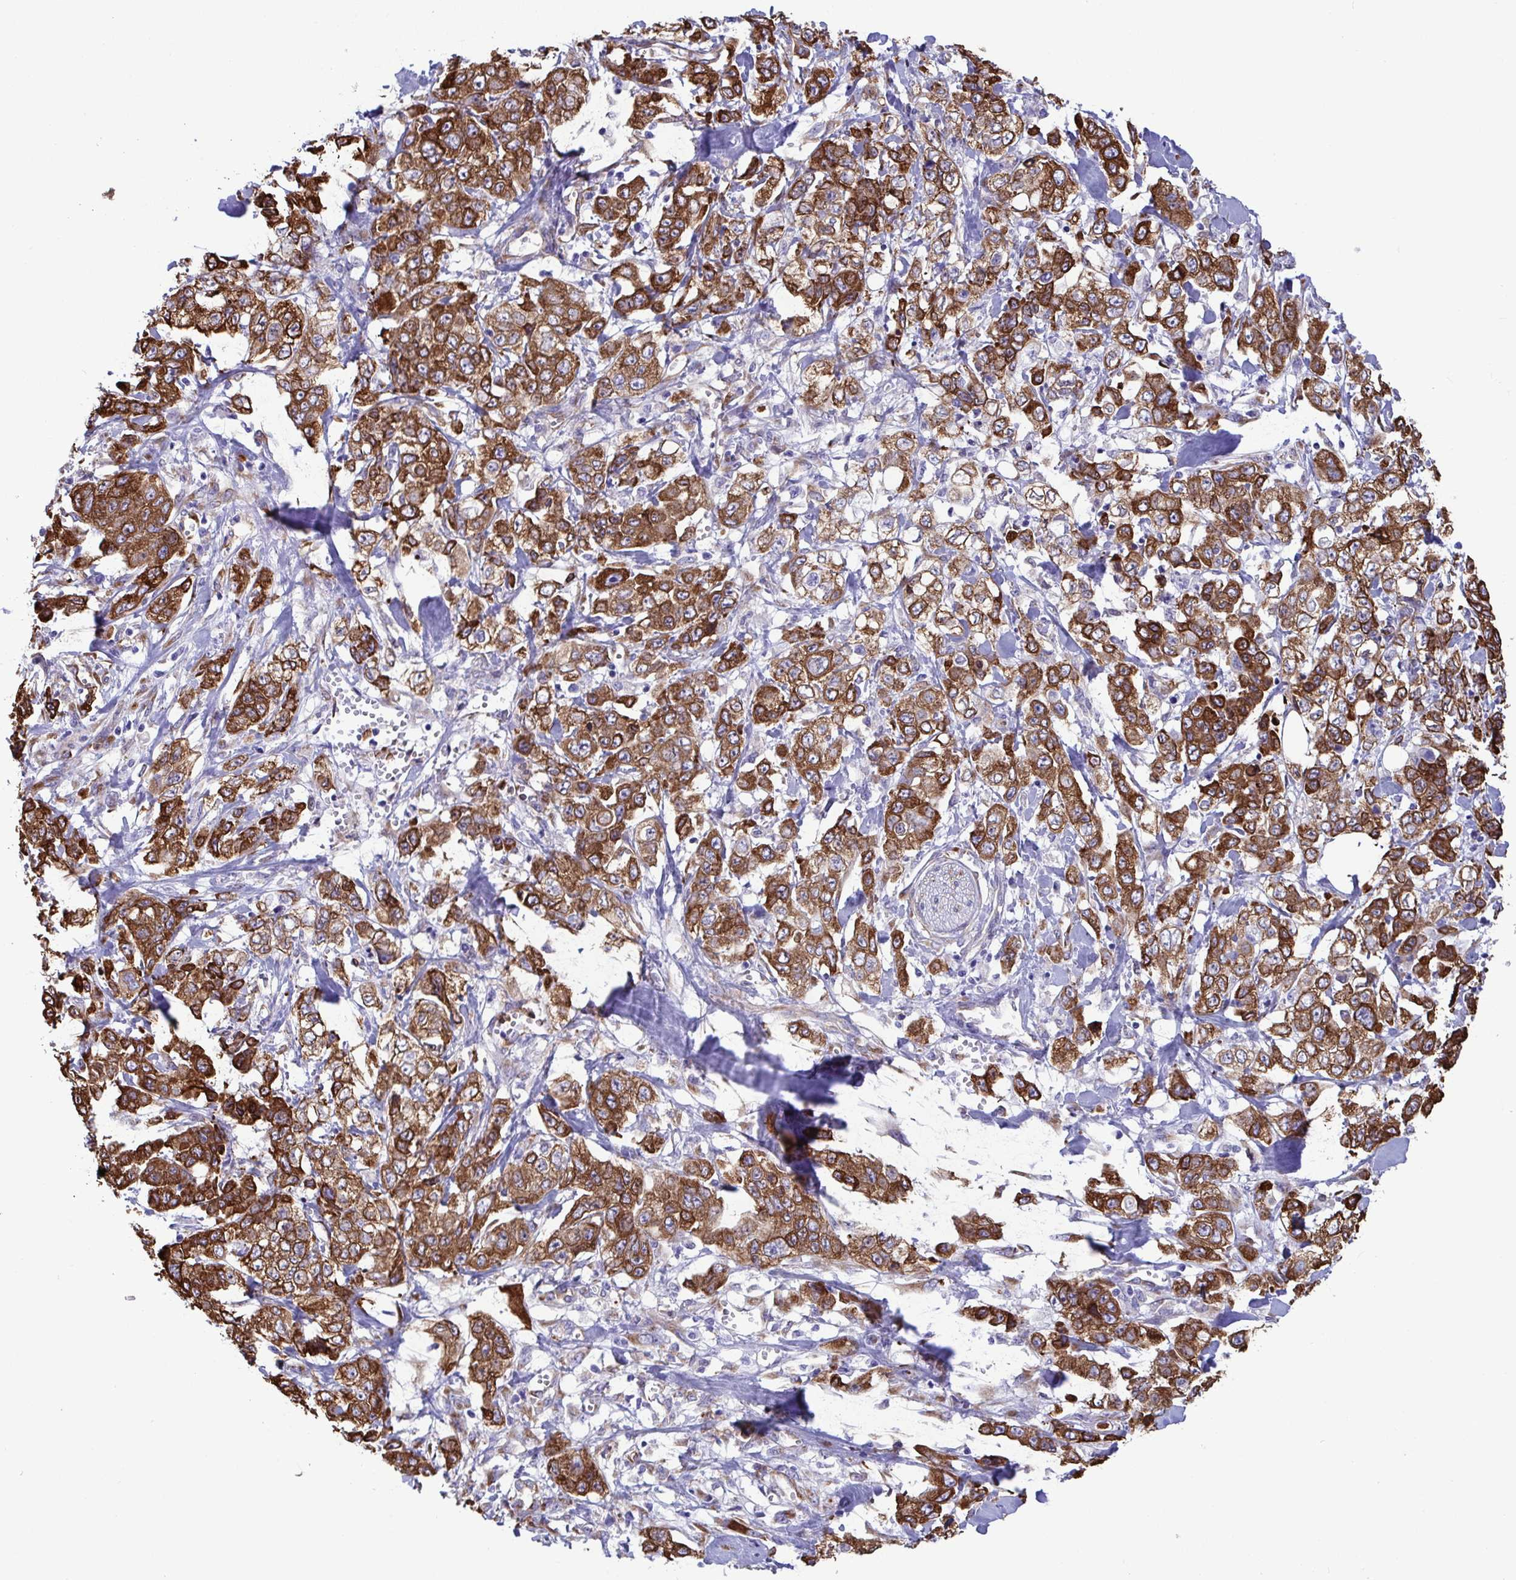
{"staining": {"intensity": "strong", "quantity": ">75%", "location": "cytoplasmic/membranous"}, "tissue": "stomach cancer", "cell_type": "Tumor cells", "image_type": "cancer", "snomed": [{"axis": "morphology", "description": "Adenocarcinoma, NOS"}, {"axis": "topography", "description": "Stomach, upper"}], "caption": "This is an image of immunohistochemistry (IHC) staining of adenocarcinoma (stomach), which shows strong expression in the cytoplasmic/membranous of tumor cells.", "gene": "ASPH", "patient": {"sex": "male", "age": 62}}